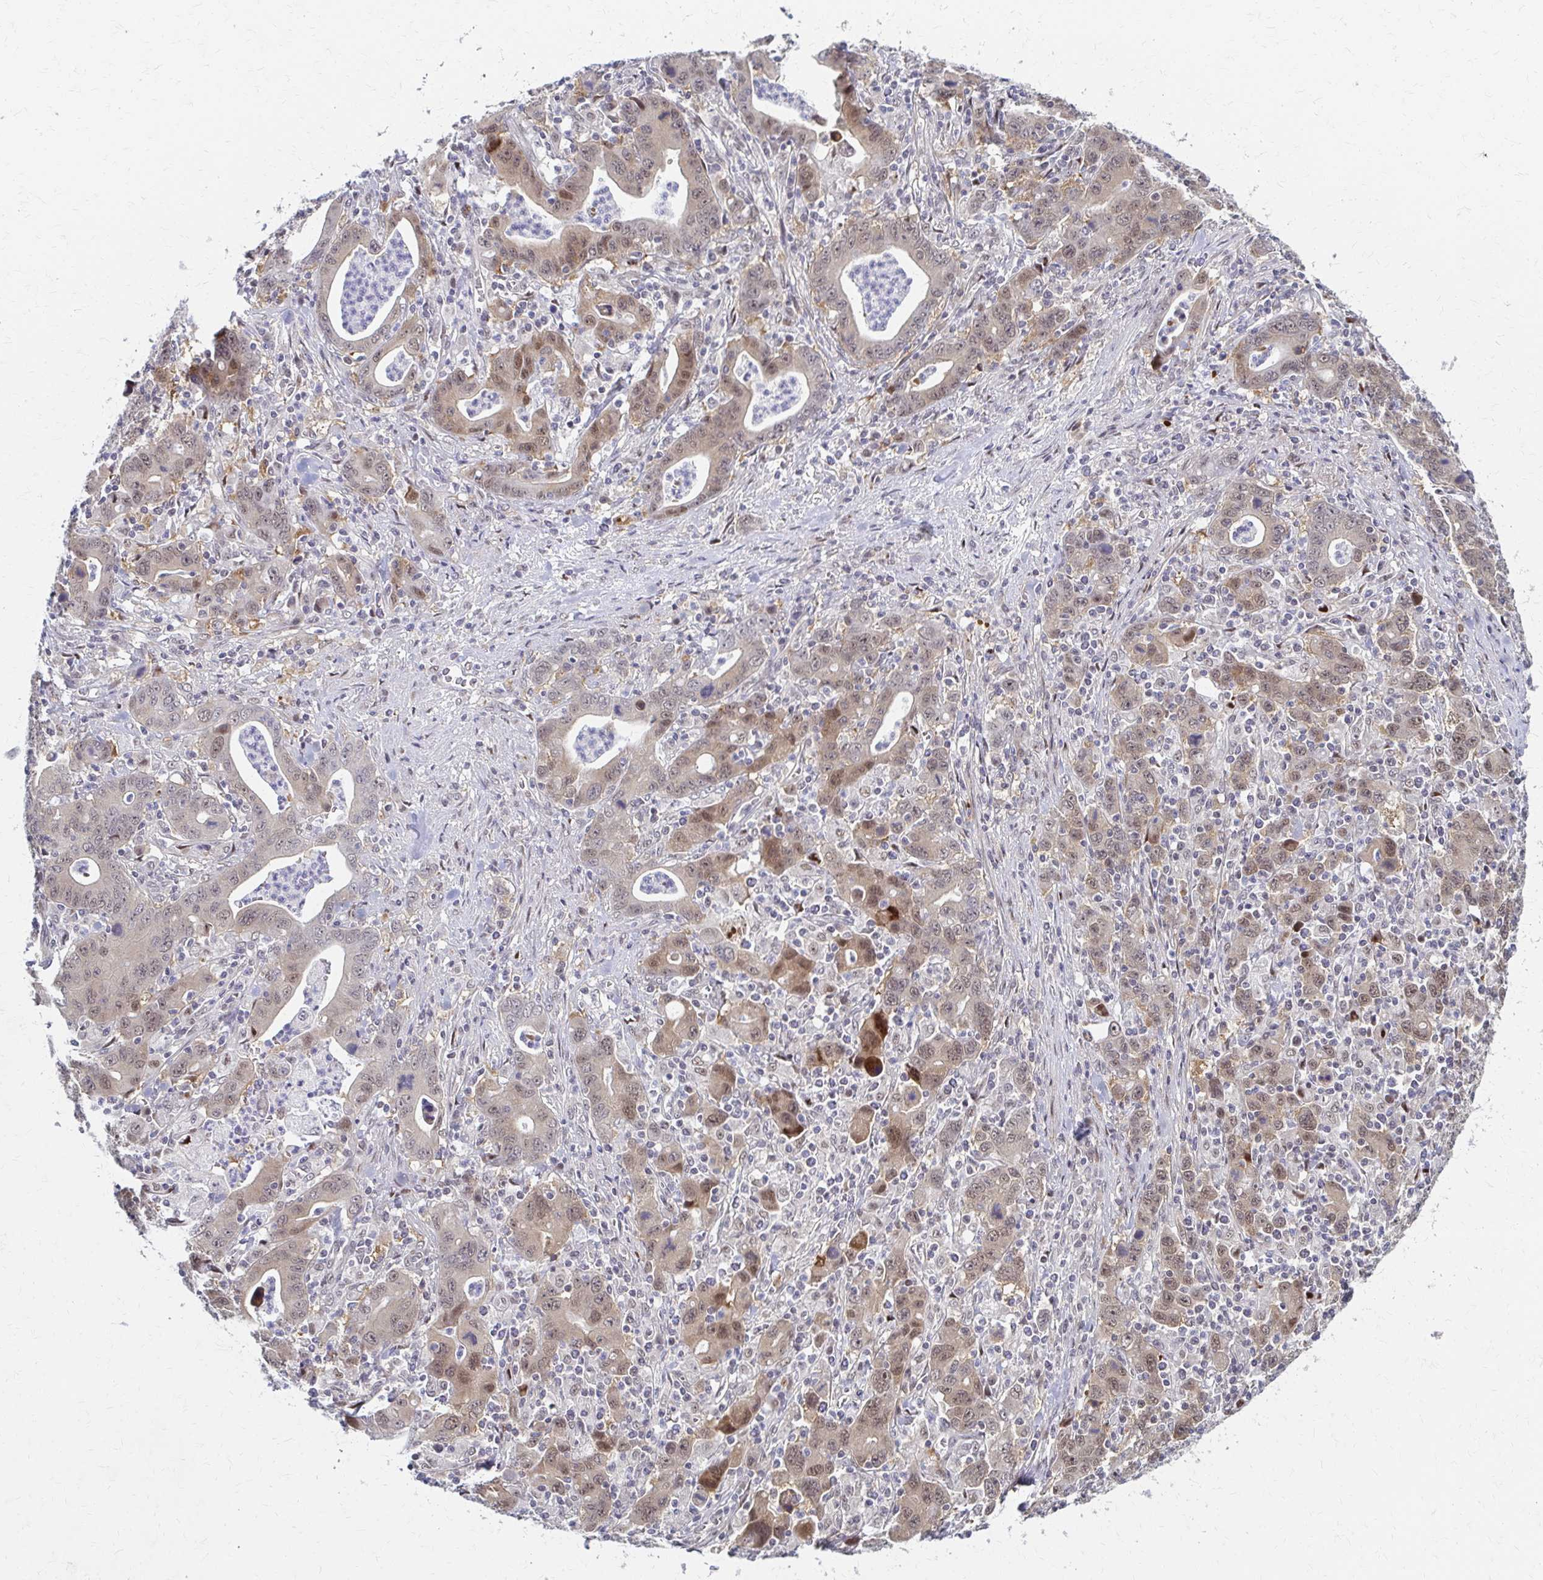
{"staining": {"intensity": "weak", "quantity": ">75%", "location": "cytoplasmic/membranous,nuclear"}, "tissue": "stomach cancer", "cell_type": "Tumor cells", "image_type": "cancer", "snomed": [{"axis": "morphology", "description": "Adenocarcinoma, NOS"}, {"axis": "topography", "description": "Stomach, upper"}], "caption": "Stomach cancer (adenocarcinoma) was stained to show a protein in brown. There is low levels of weak cytoplasmic/membranous and nuclear staining in approximately >75% of tumor cells.", "gene": "PSMD7", "patient": {"sex": "male", "age": 69}}